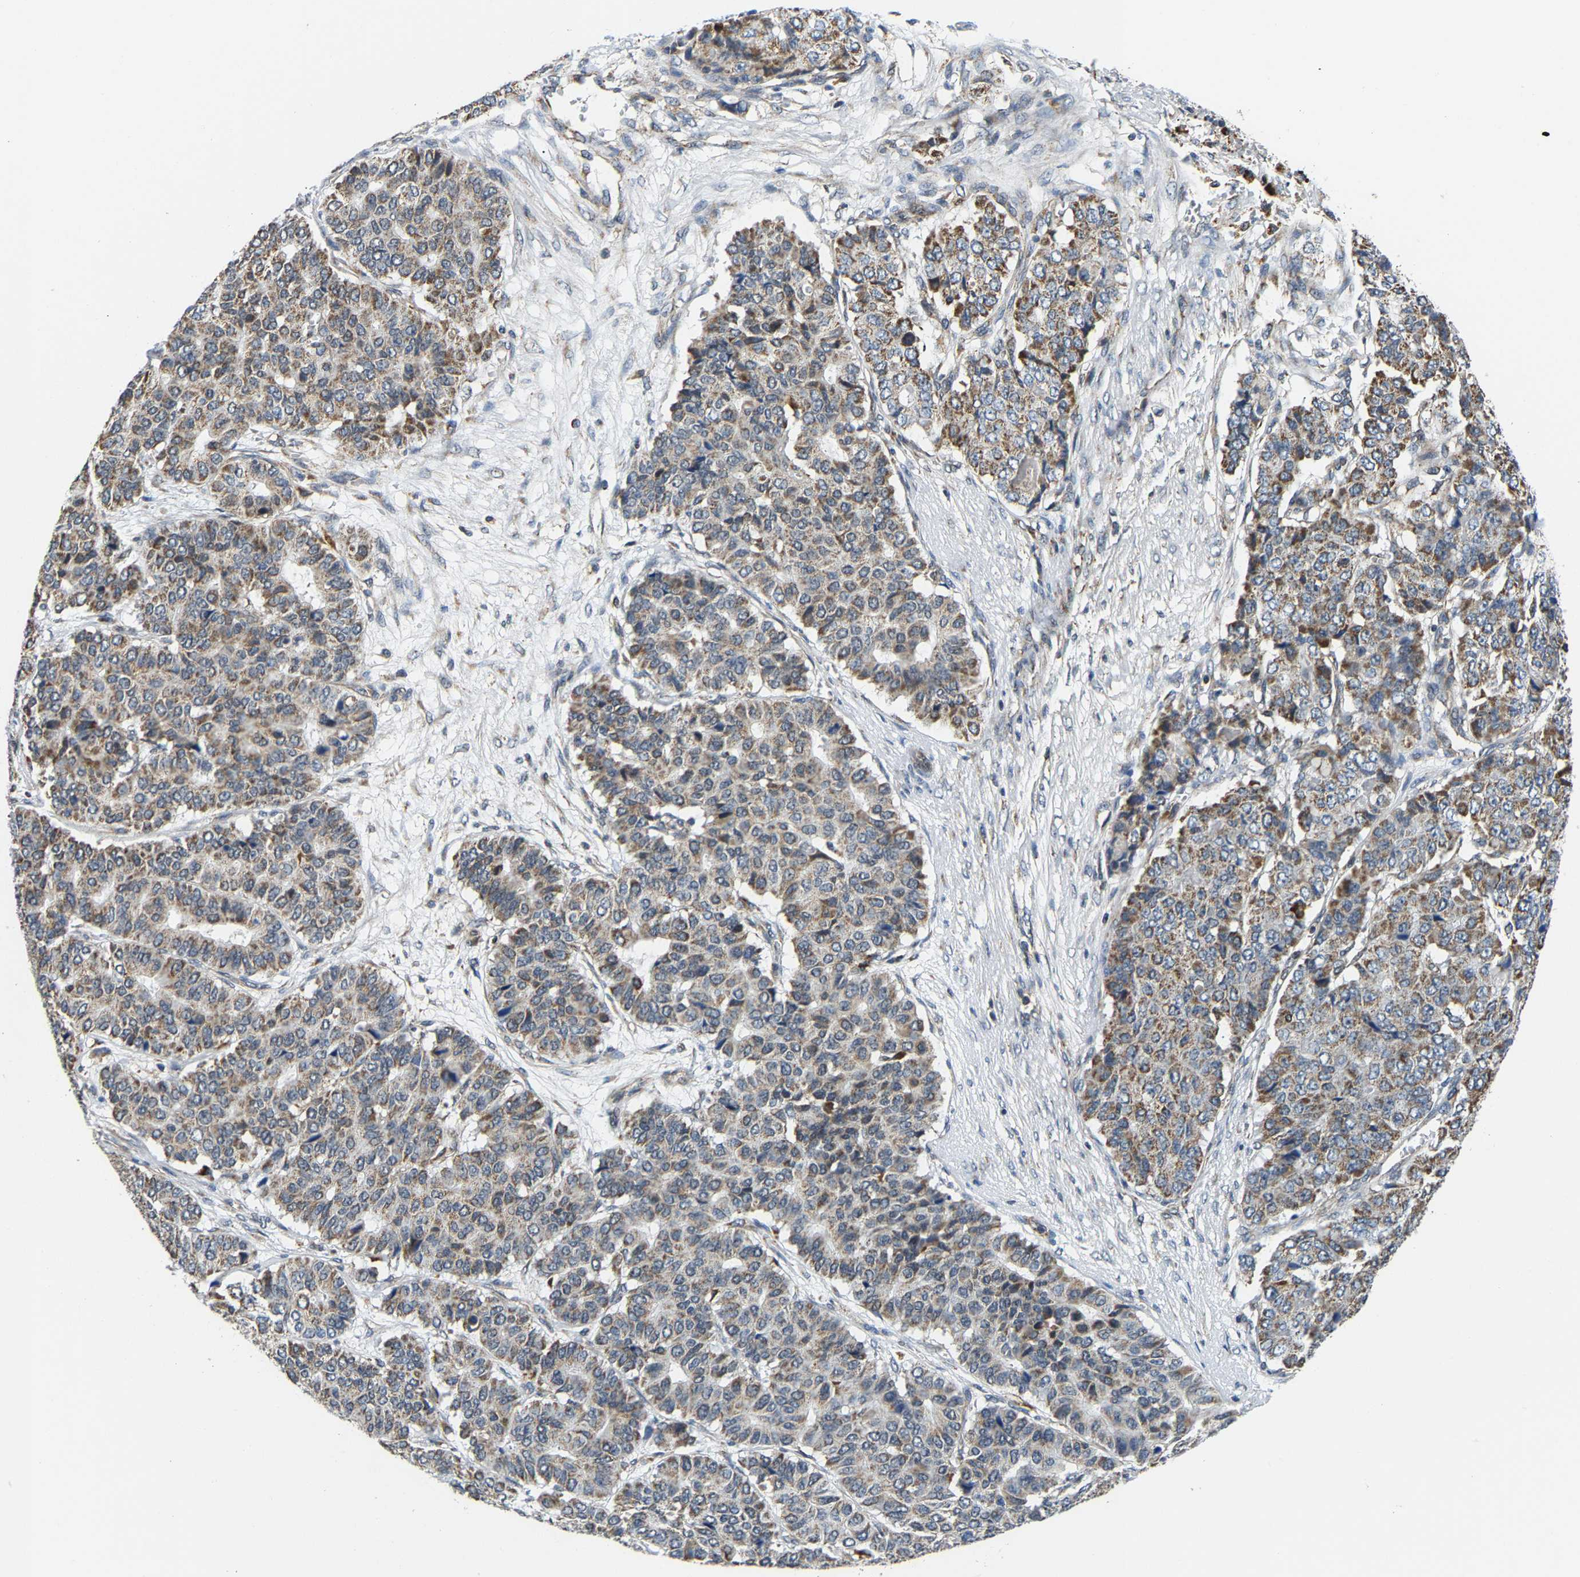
{"staining": {"intensity": "moderate", "quantity": ">75%", "location": "cytoplasmic/membranous"}, "tissue": "pancreatic cancer", "cell_type": "Tumor cells", "image_type": "cancer", "snomed": [{"axis": "morphology", "description": "Adenocarcinoma, NOS"}, {"axis": "topography", "description": "Pancreas"}], "caption": "A high-resolution histopathology image shows immunohistochemistry staining of pancreatic cancer, which shows moderate cytoplasmic/membranous positivity in approximately >75% of tumor cells. Using DAB (3,3'-diaminobenzidine) (brown) and hematoxylin (blue) stains, captured at high magnification using brightfield microscopy.", "gene": "GIMAP7", "patient": {"sex": "male", "age": 50}}